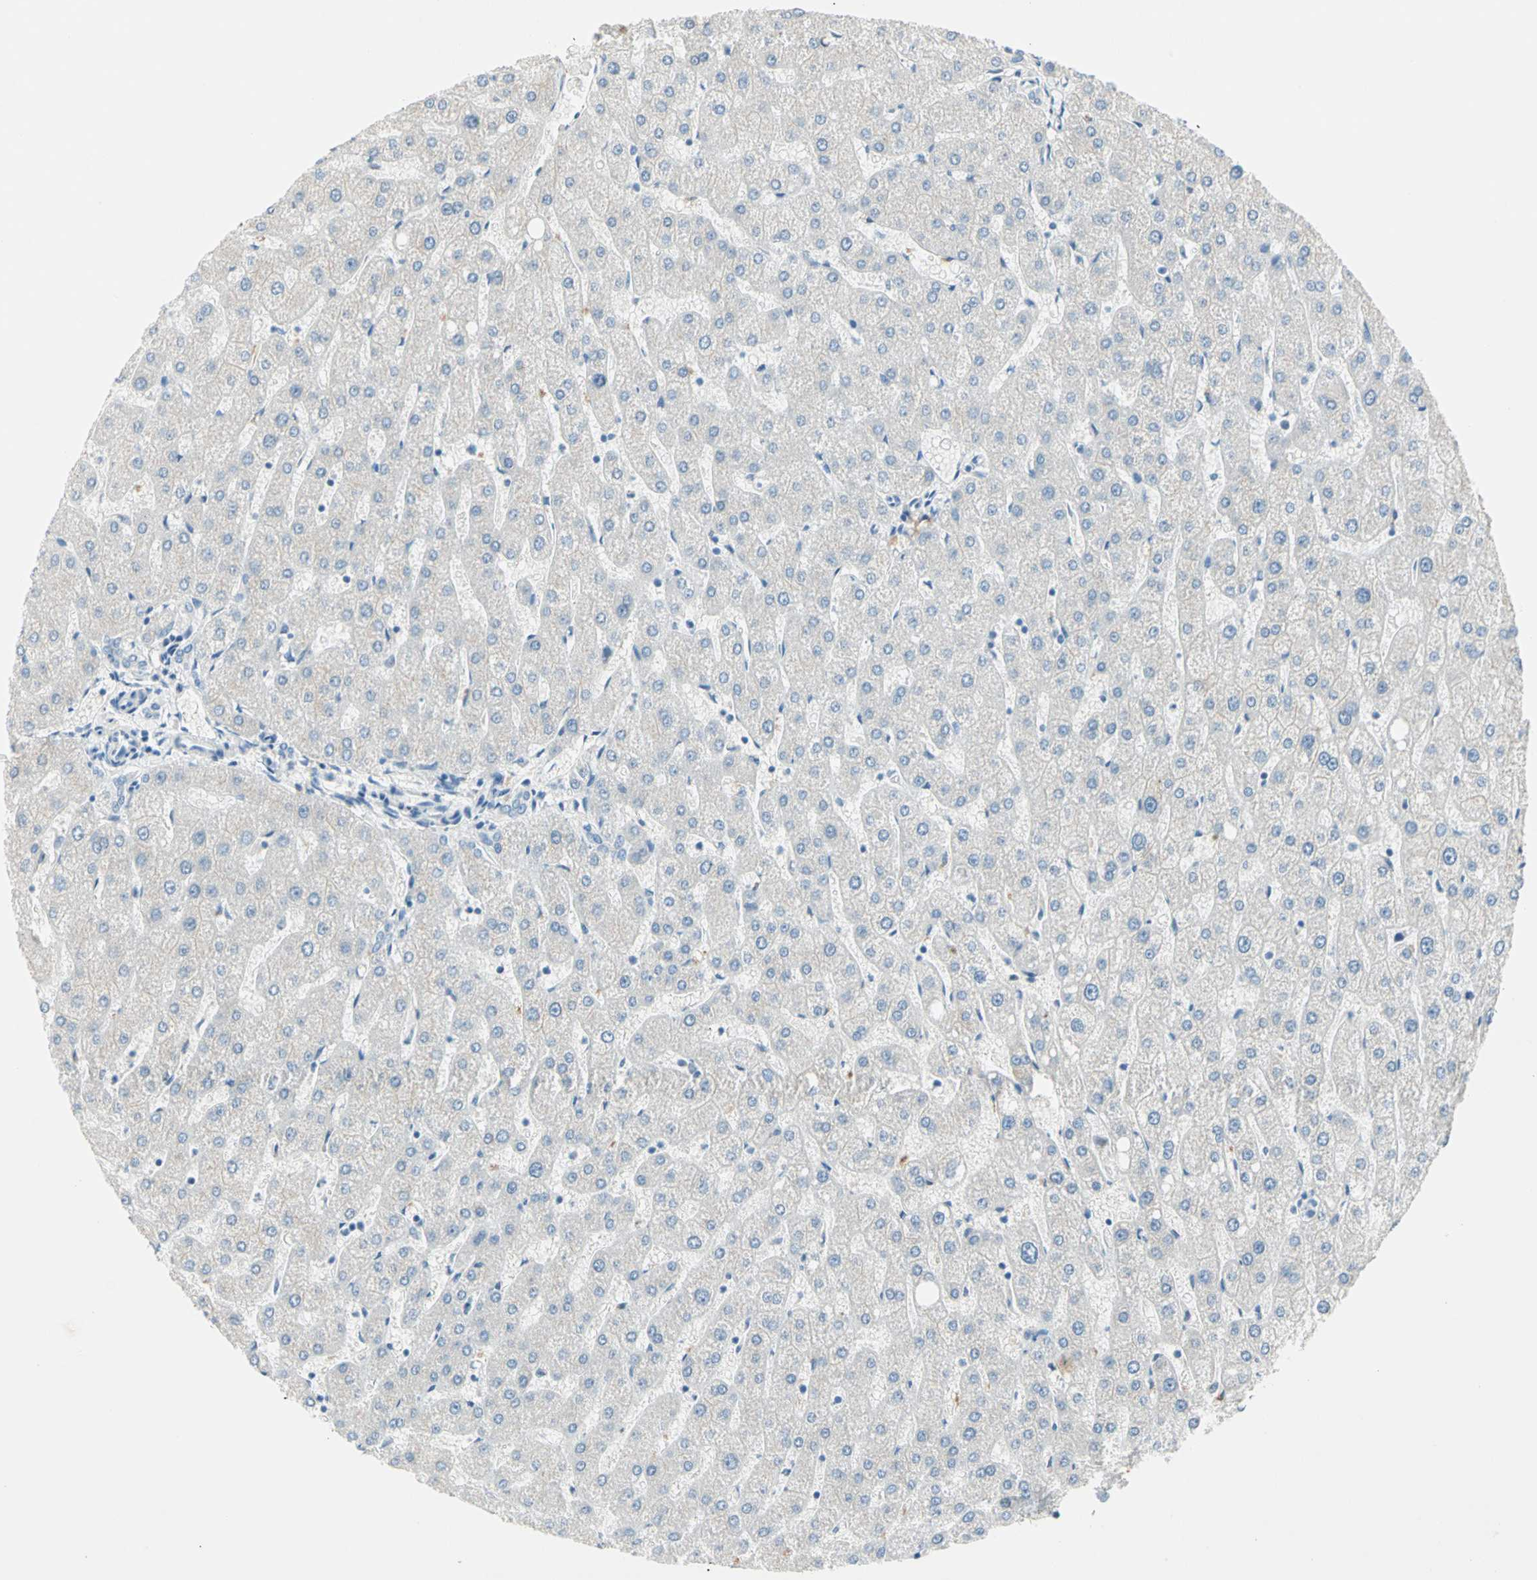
{"staining": {"intensity": "negative", "quantity": "none", "location": "none"}, "tissue": "liver", "cell_type": "Cholangiocytes", "image_type": "normal", "snomed": [{"axis": "morphology", "description": "Normal tissue, NOS"}, {"axis": "topography", "description": "Liver"}], "caption": "Immunohistochemistry (IHC) histopathology image of unremarkable liver: human liver stained with DAB exhibits no significant protein positivity in cholangiocytes. (Immunohistochemistry (IHC), brightfield microscopy, high magnification).", "gene": "SERPIND1", "patient": {"sex": "male", "age": 67}}